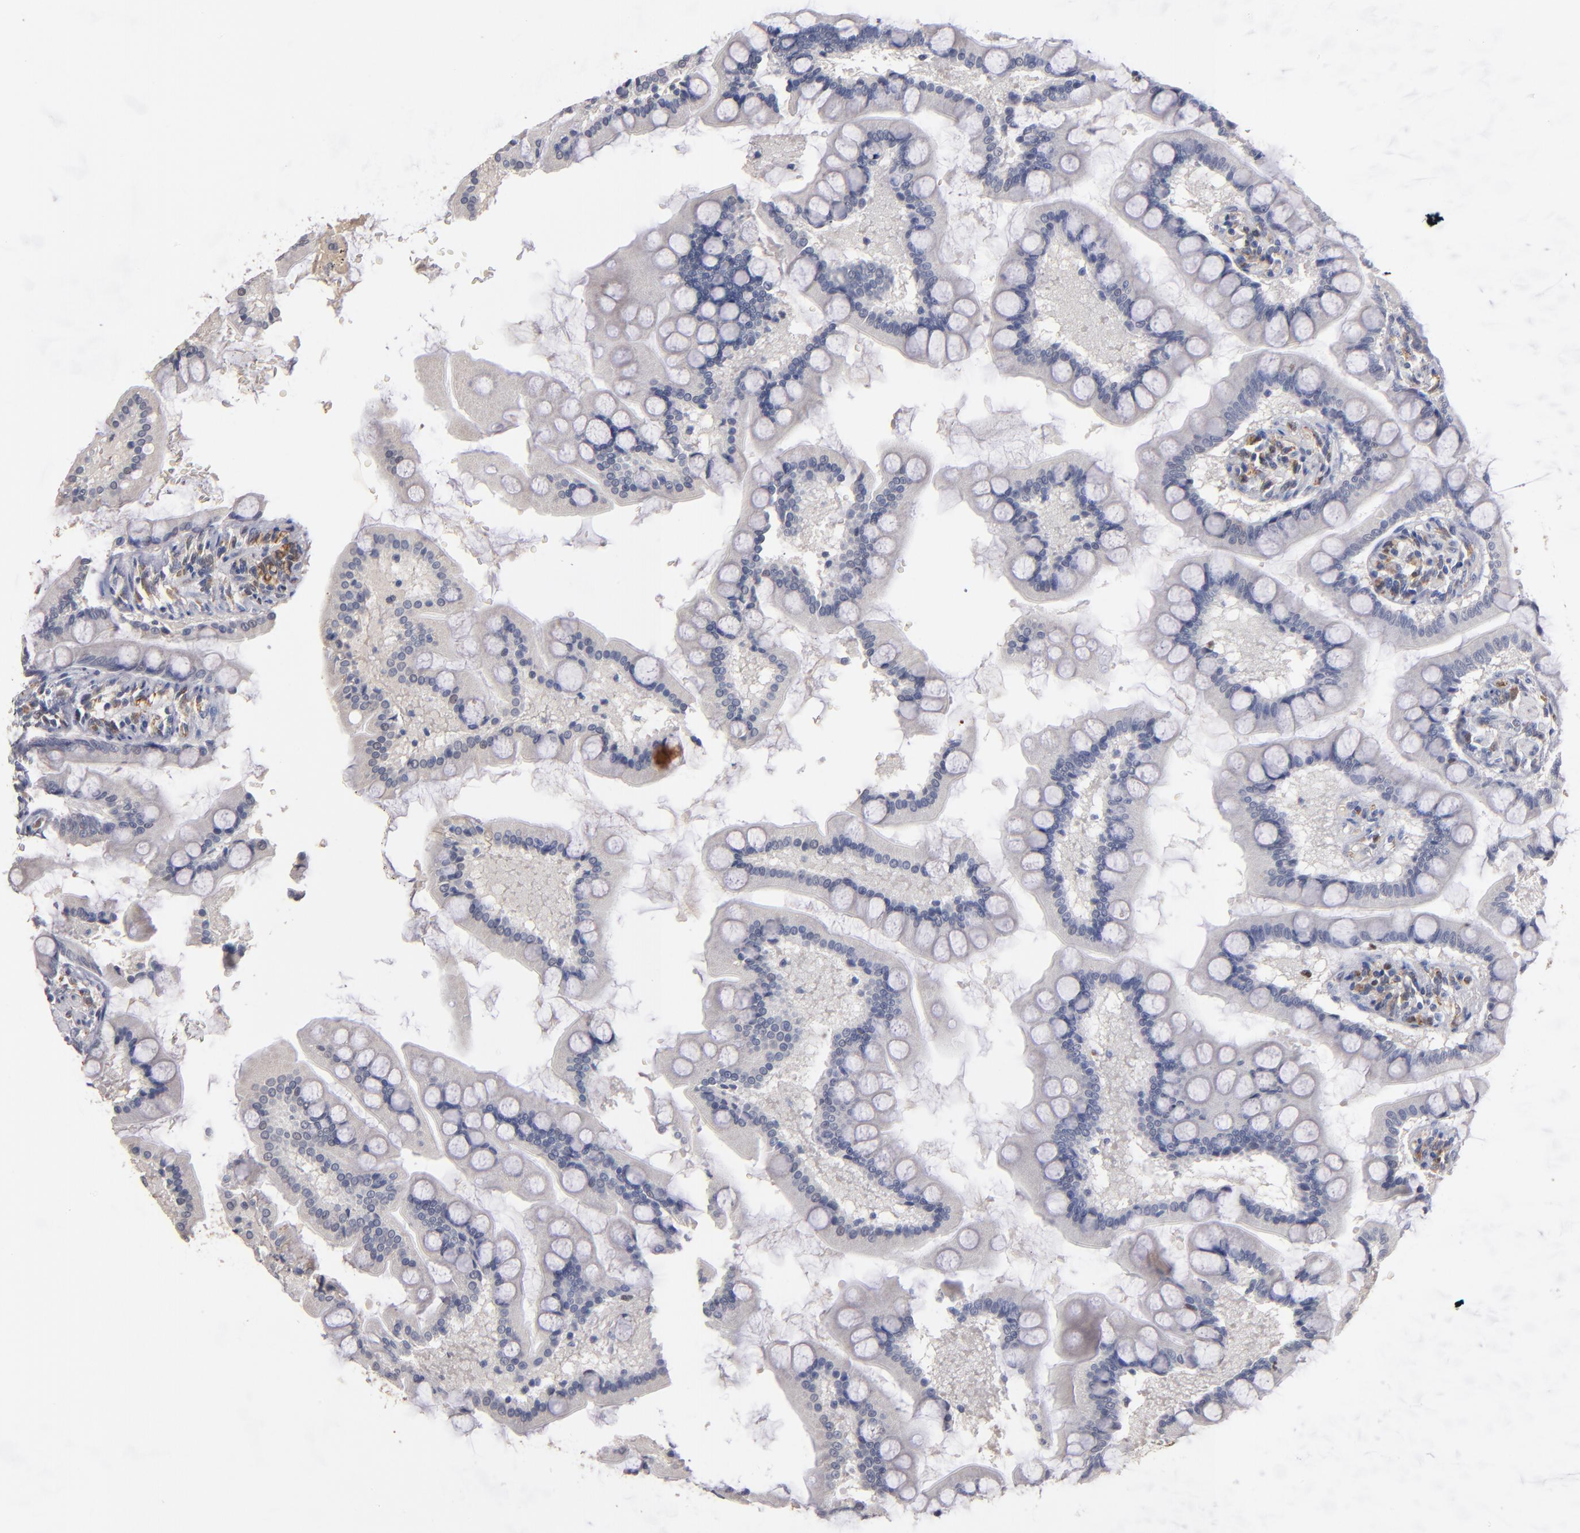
{"staining": {"intensity": "negative", "quantity": "none", "location": "none"}, "tissue": "small intestine", "cell_type": "Glandular cells", "image_type": "normal", "snomed": [{"axis": "morphology", "description": "Normal tissue, NOS"}, {"axis": "topography", "description": "Small intestine"}], "caption": "Immunohistochemistry of normal human small intestine shows no positivity in glandular cells.", "gene": "SELP", "patient": {"sex": "male", "age": 41}}